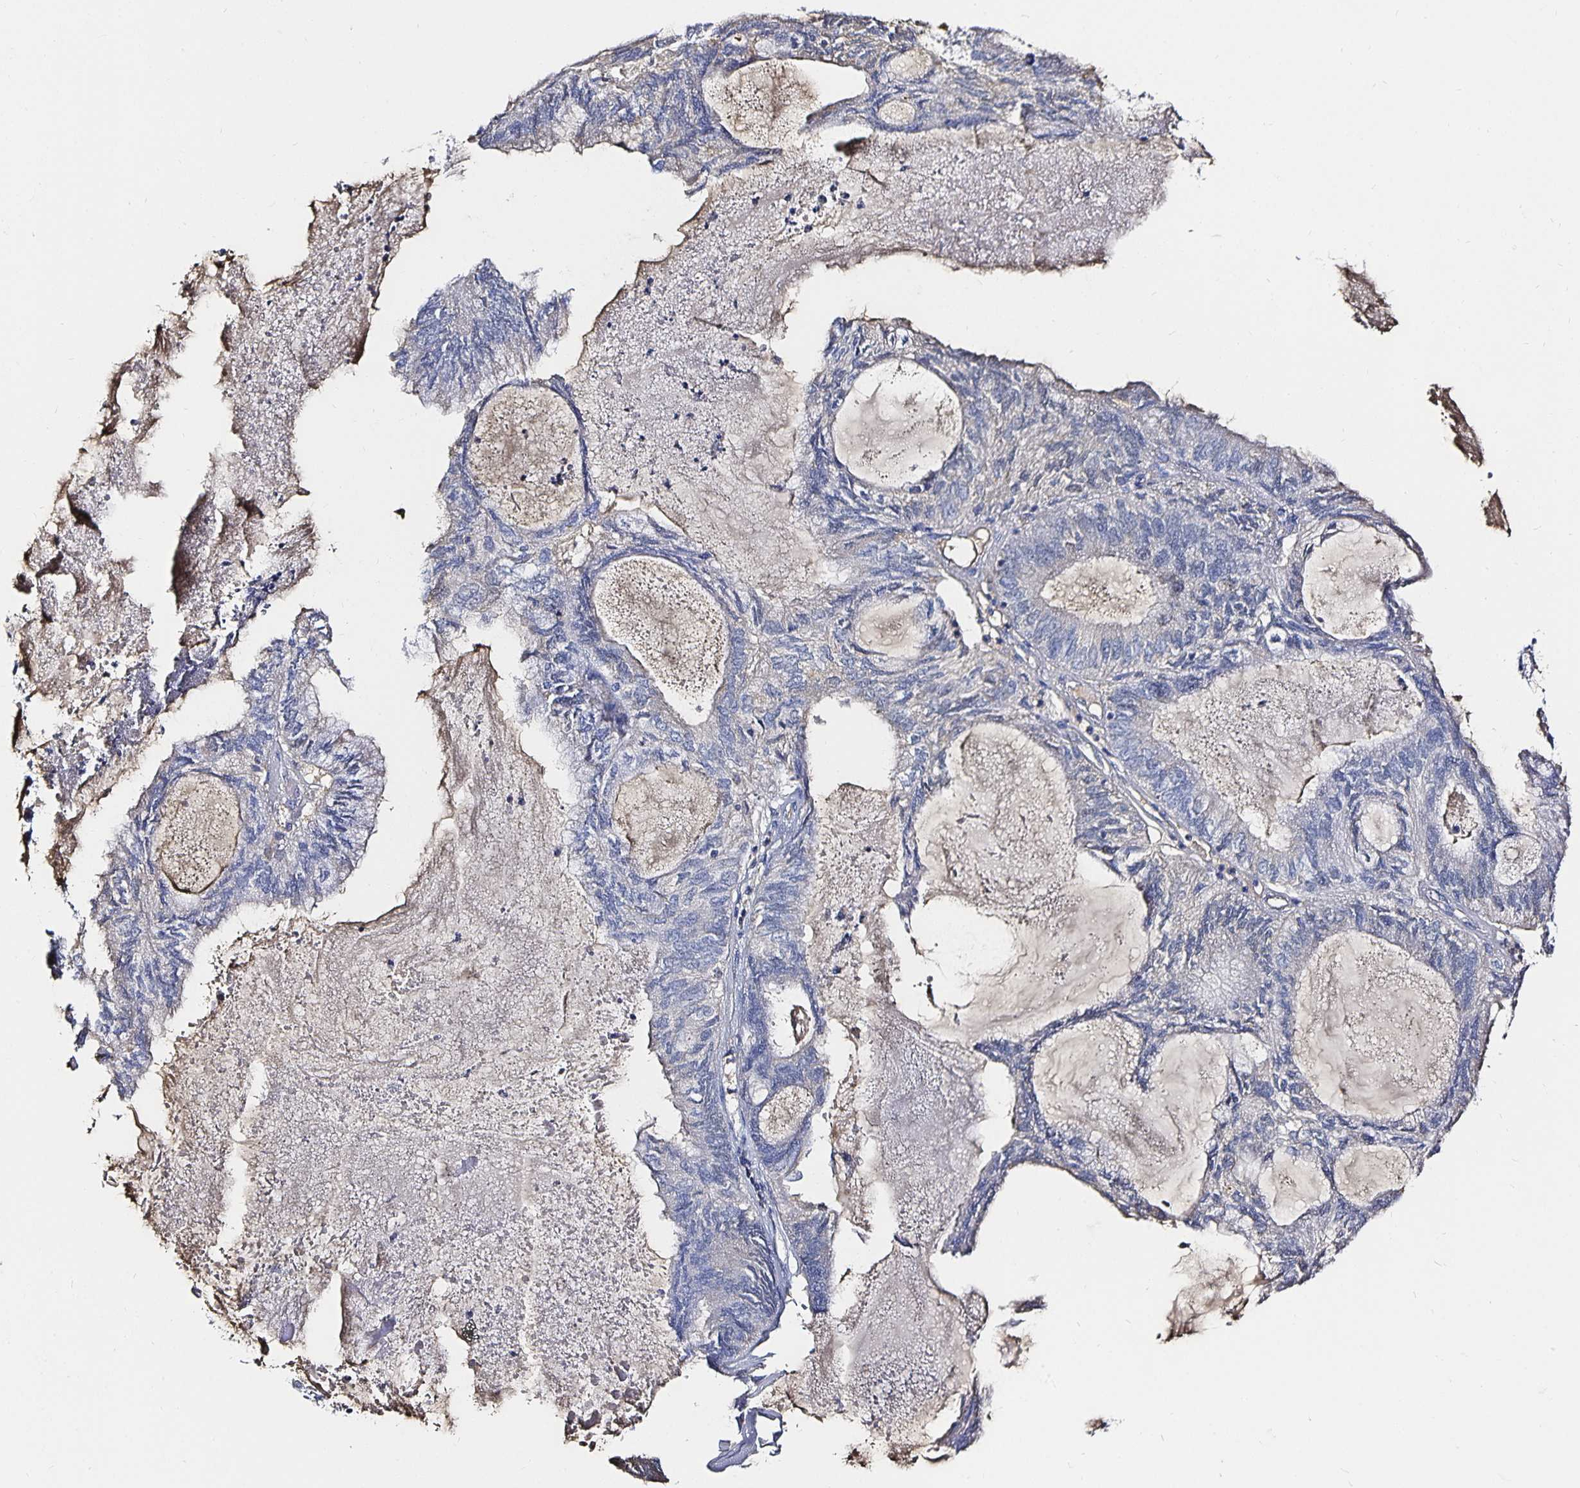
{"staining": {"intensity": "negative", "quantity": "none", "location": "none"}, "tissue": "endometrial cancer", "cell_type": "Tumor cells", "image_type": "cancer", "snomed": [{"axis": "morphology", "description": "Adenocarcinoma, NOS"}, {"axis": "topography", "description": "Endometrium"}], "caption": "A high-resolution micrograph shows immunohistochemistry (IHC) staining of endometrial adenocarcinoma, which exhibits no significant positivity in tumor cells. Brightfield microscopy of immunohistochemistry stained with DAB (brown) and hematoxylin (blue), captured at high magnification.", "gene": "TTR", "patient": {"sex": "female", "age": 80}}